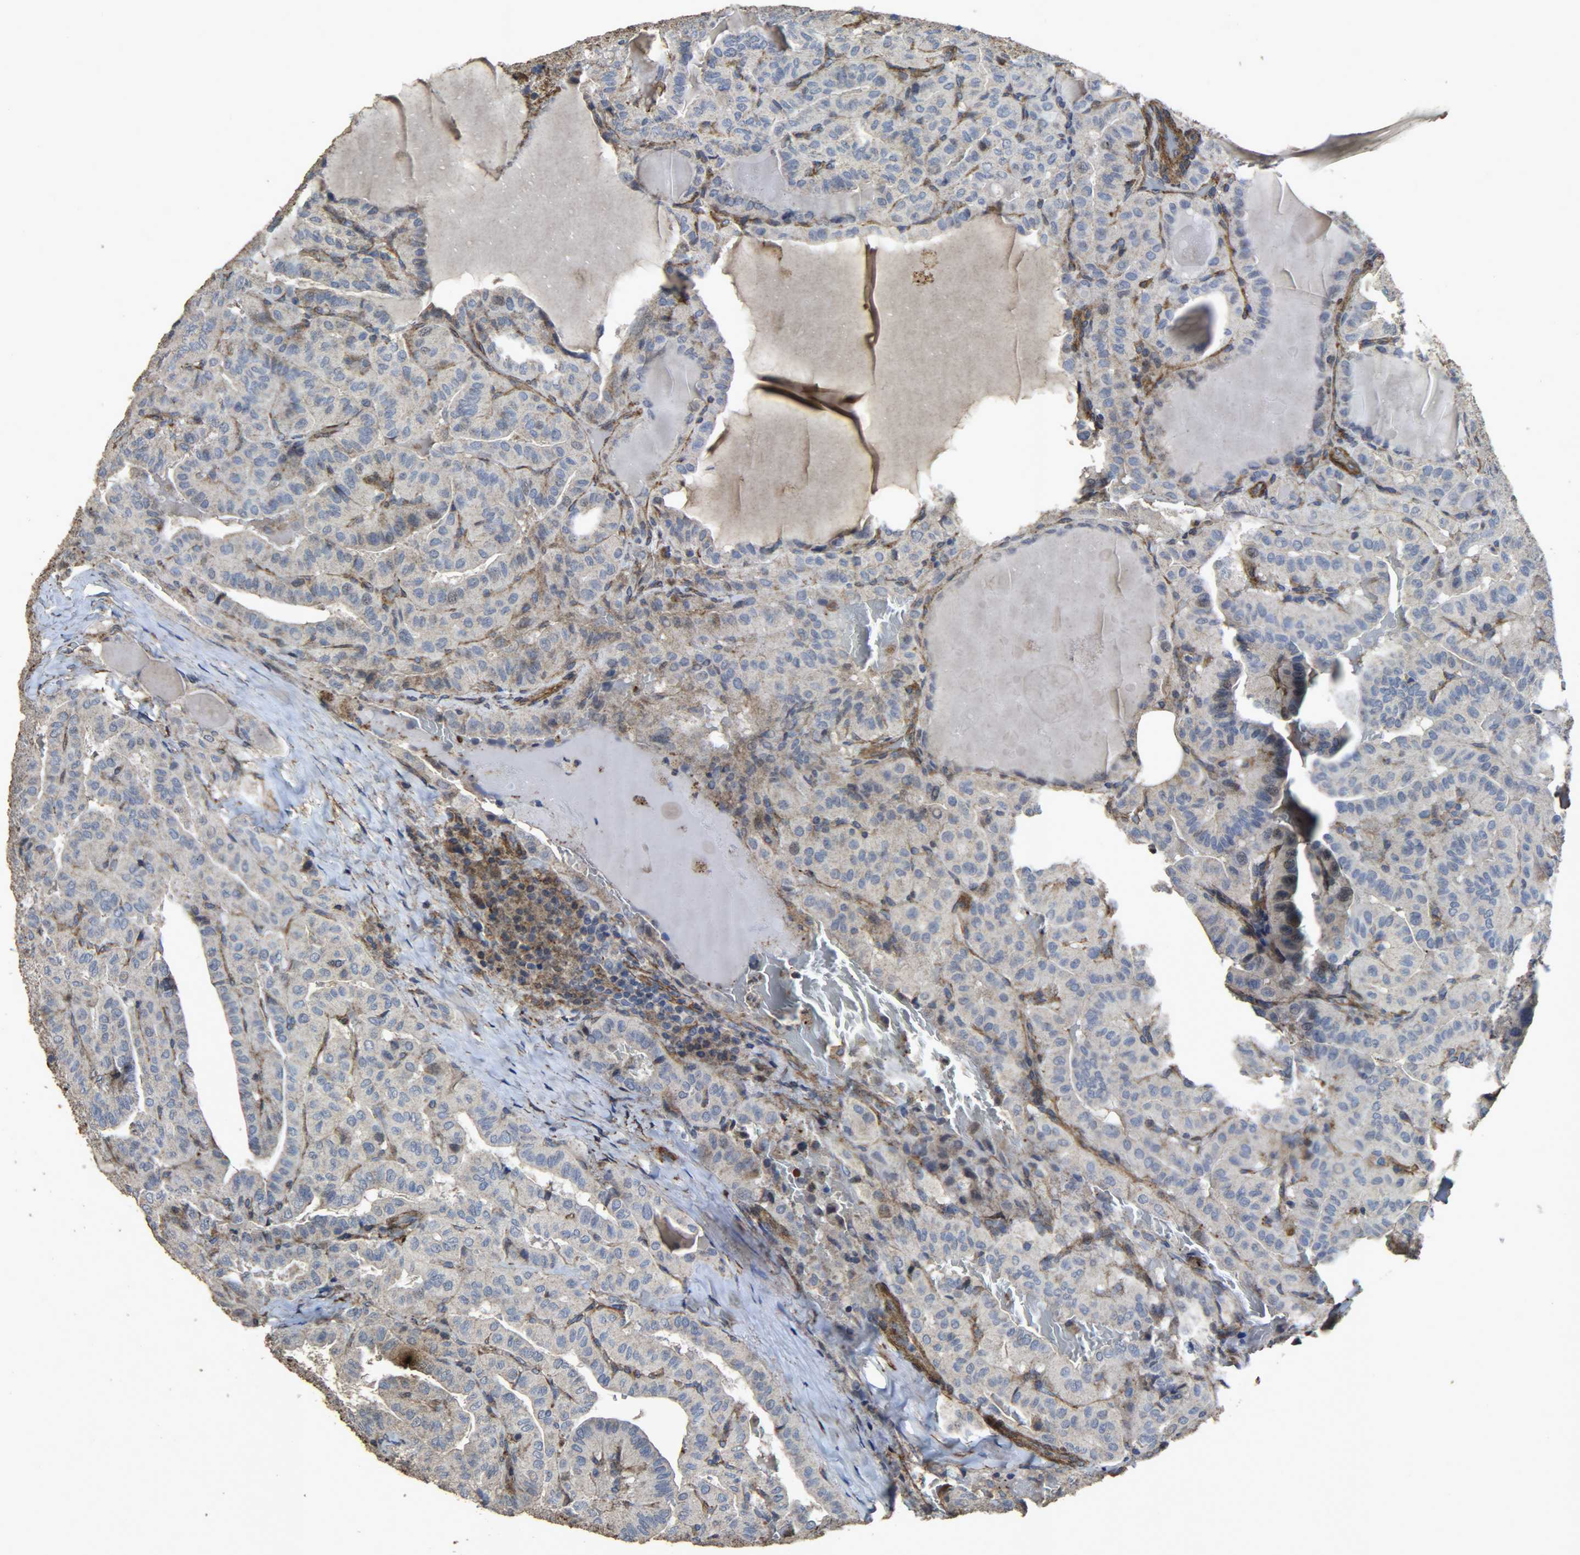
{"staining": {"intensity": "weak", "quantity": "25%-75%", "location": "cytoplasmic/membranous"}, "tissue": "thyroid cancer", "cell_type": "Tumor cells", "image_type": "cancer", "snomed": [{"axis": "morphology", "description": "Papillary adenocarcinoma, NOS"}, {"axis": "topography", "description": "Thyroid gland"}], "caption": "A histopathology image showing weak cytoplasmic/membranous positivity in about 25%-75% of tumor cells in papillary adenocarcinoma (thyroid), as visualized by brown immunohistochemical staining.", "gene": "TPM4", "patient": {"sex": "male", "age": 77}}